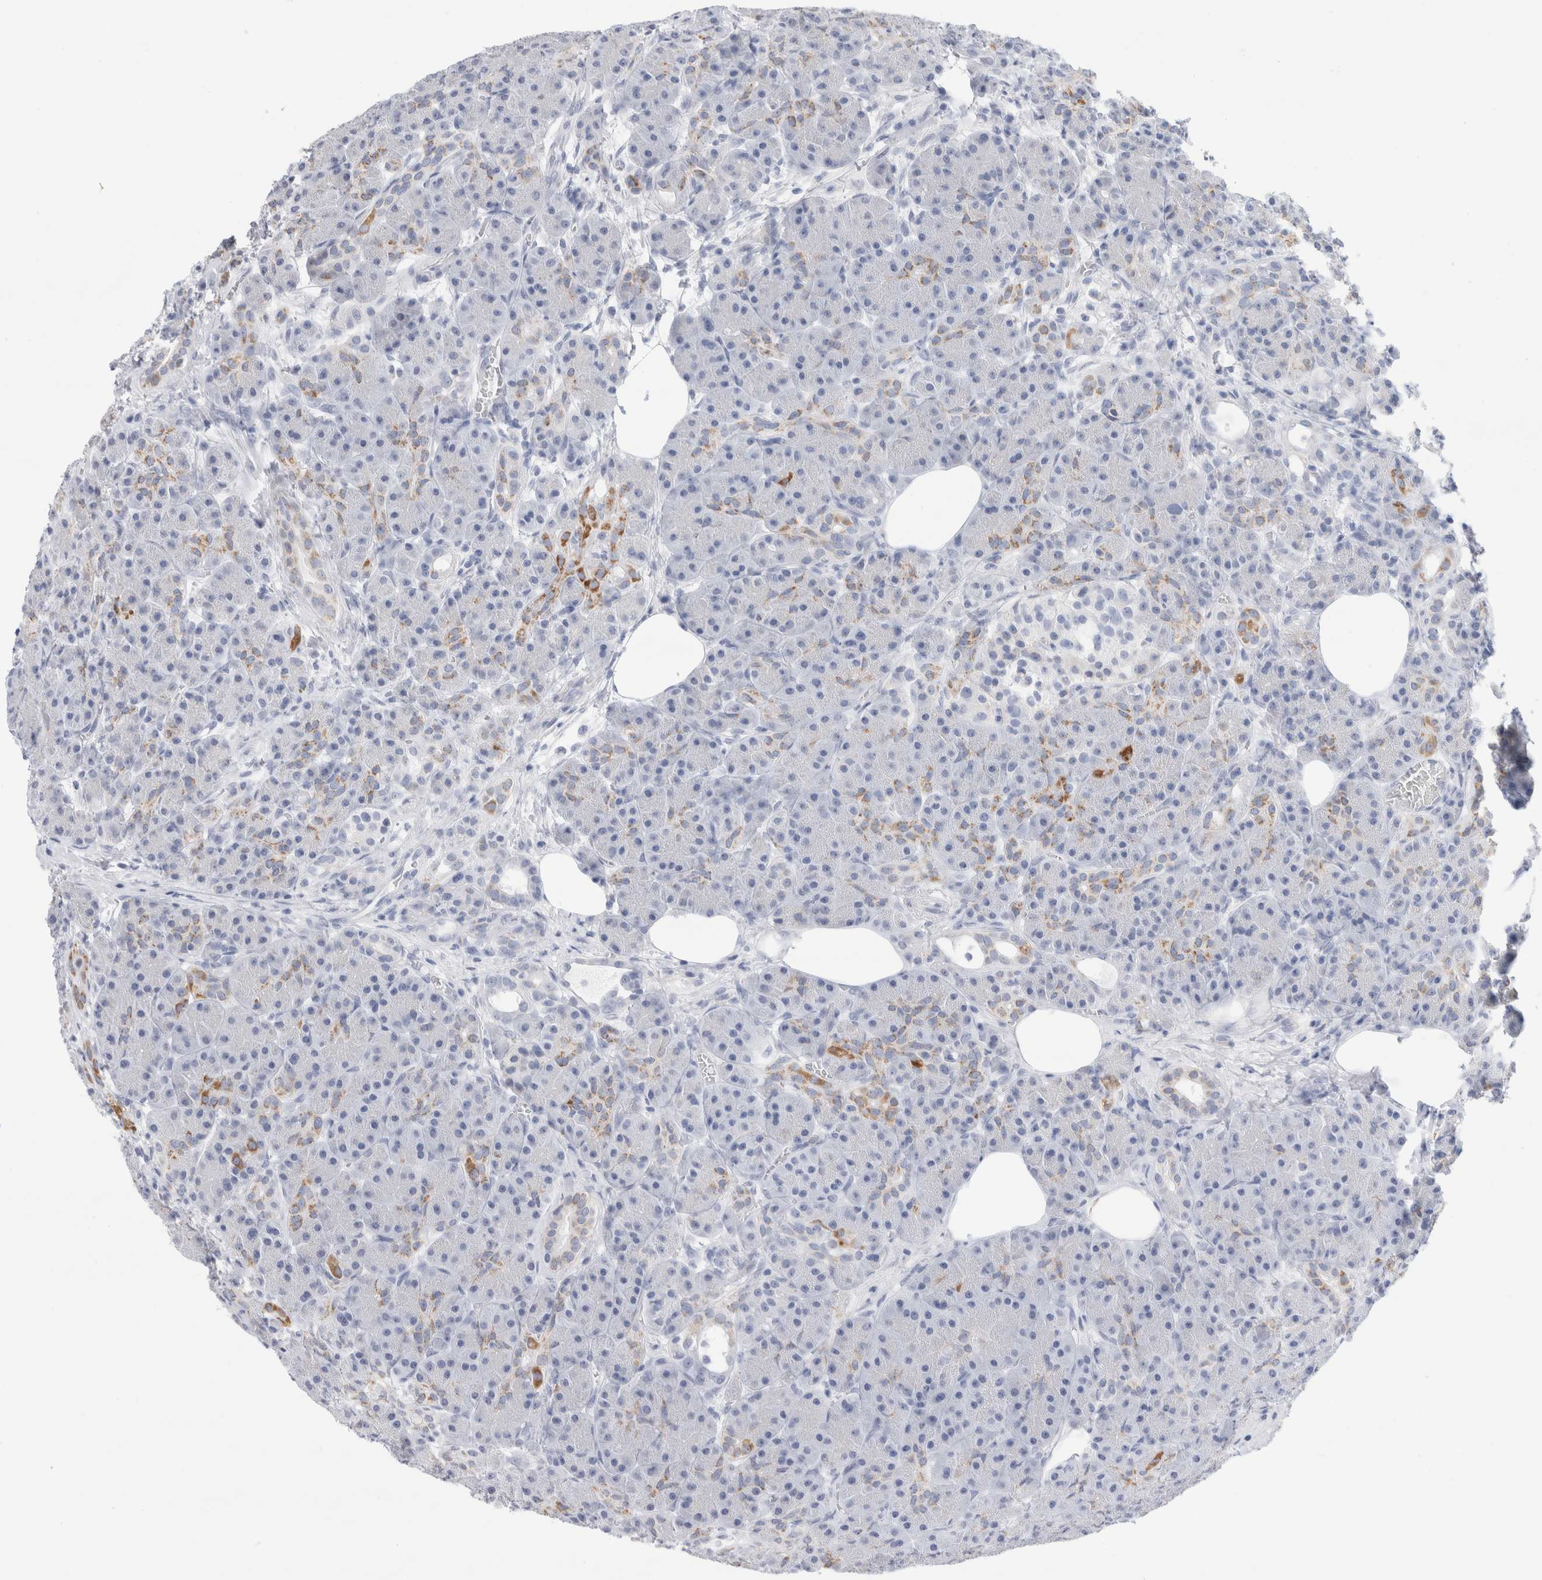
{"staining": {"intensity": "moderate", "quantity": "<25%", "location": "cytoplasmic/membranous"}, "tissue": "pancreas", "cell_type": "Exocrine glandular cells", "image_type": "normal", "snomed": [{"axis": "morphology", "description": "Normal tissue, NOS"}, {"axis": "topography", "description": "Pancreas"}], "caption": "Human pancreas stained with a brown dye demonstrates moderate cytoplasmic/membranous positive positivity in about <25% of exocrine glandular cells.", "gene": "ECHDC2", "patient": {"sex": "male", "age": 63}}